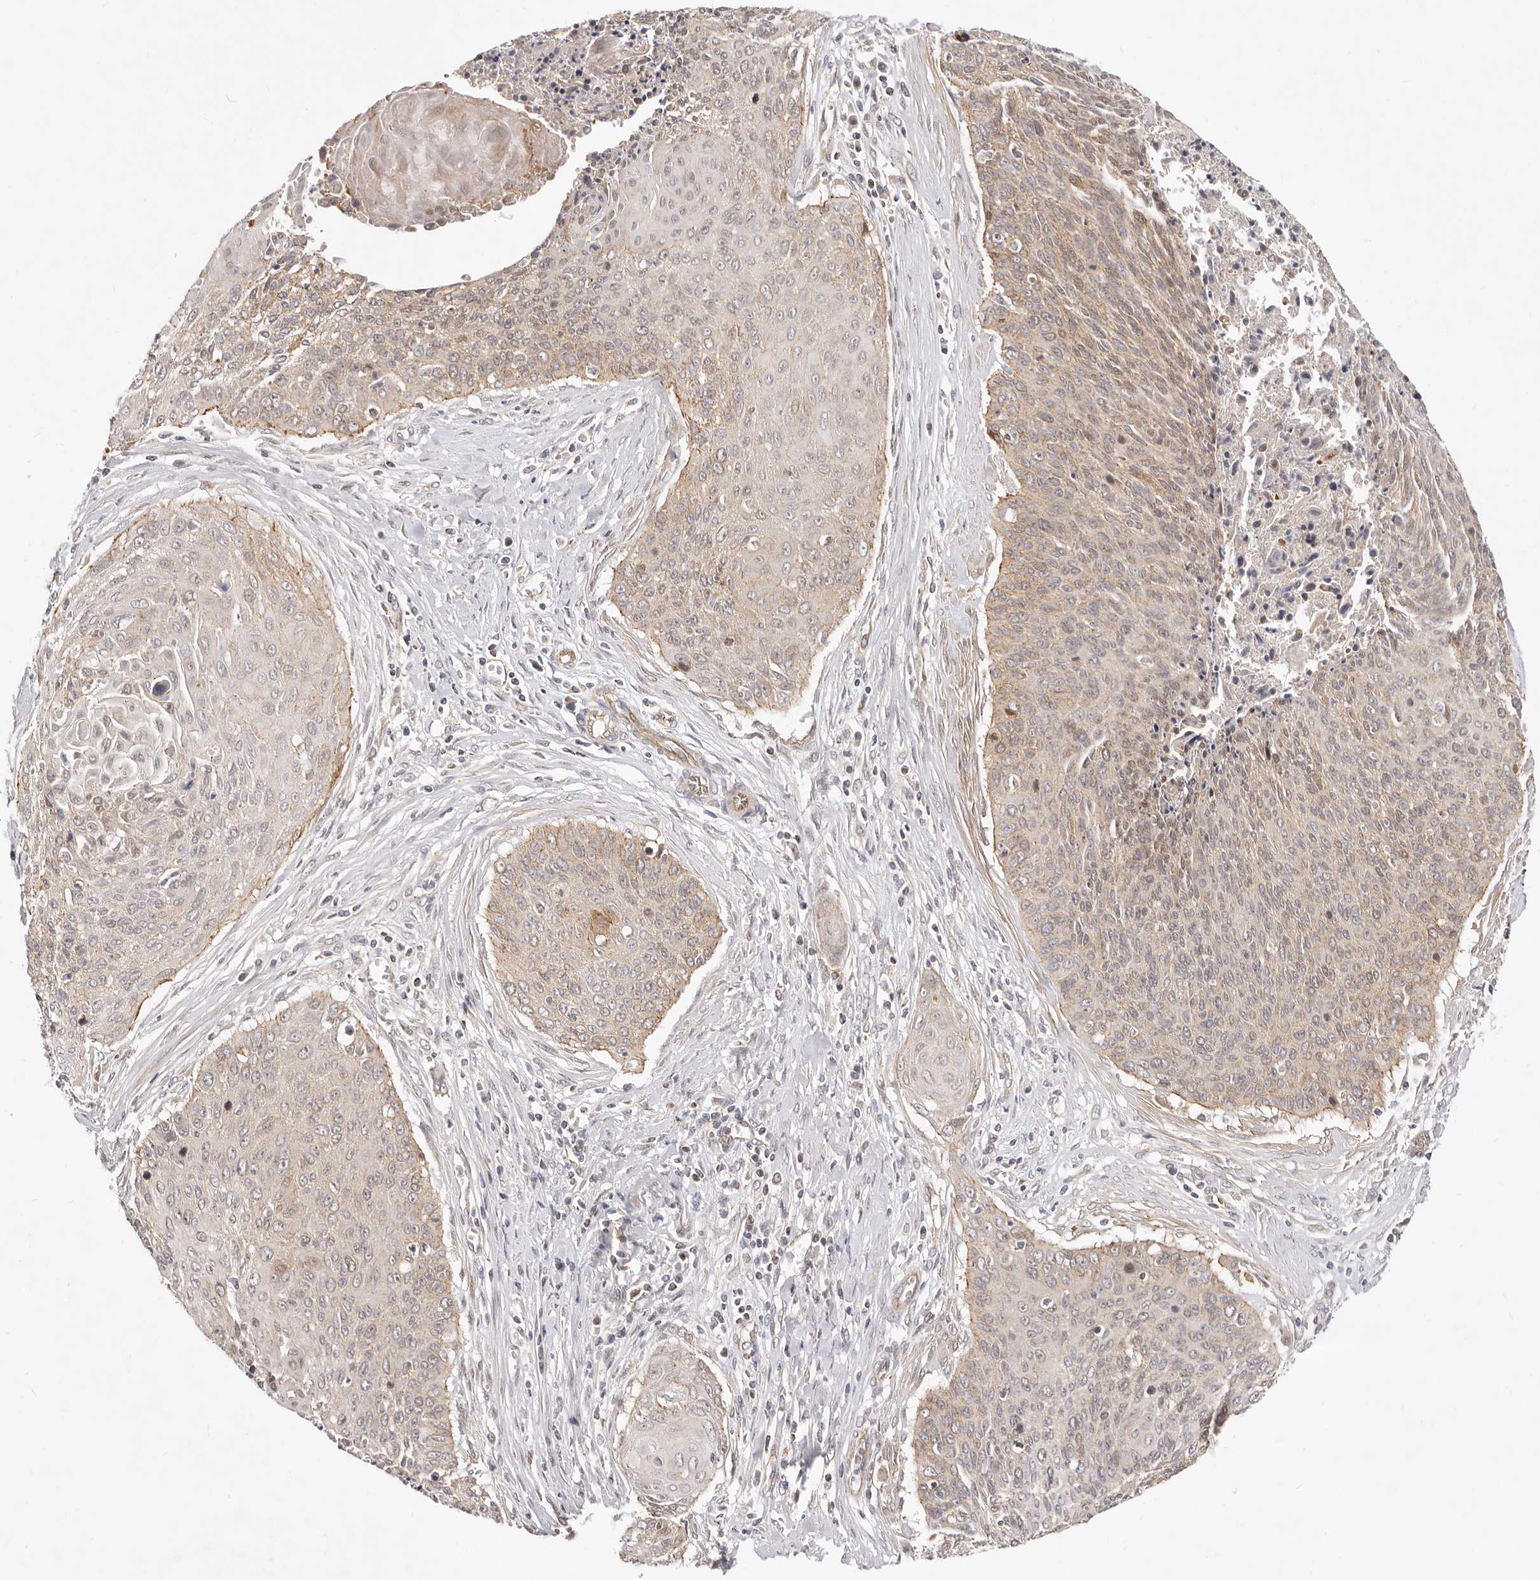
{"staining": {"intensity": "moderate", "quantity": ">75%", "location": "cytoplasmic/membranous"}, "tissue": "cervical cancer", "cell_type": "Tumor cells", "image_type": "cancer", "snomed": [{"axis": "morphology", "description": "Squamous cell carcinoma, NOS"}, {"axis": "topography", "description": "Cervix"}], "caption": "Moderate cytoplasmic/membranous expression for a protein is present in approximately >75% of tumor cells of cervical cancer using immunohistochemistry (IHC).", "gene": "USP49", "patient": {"sex": "female", "age": 55}}